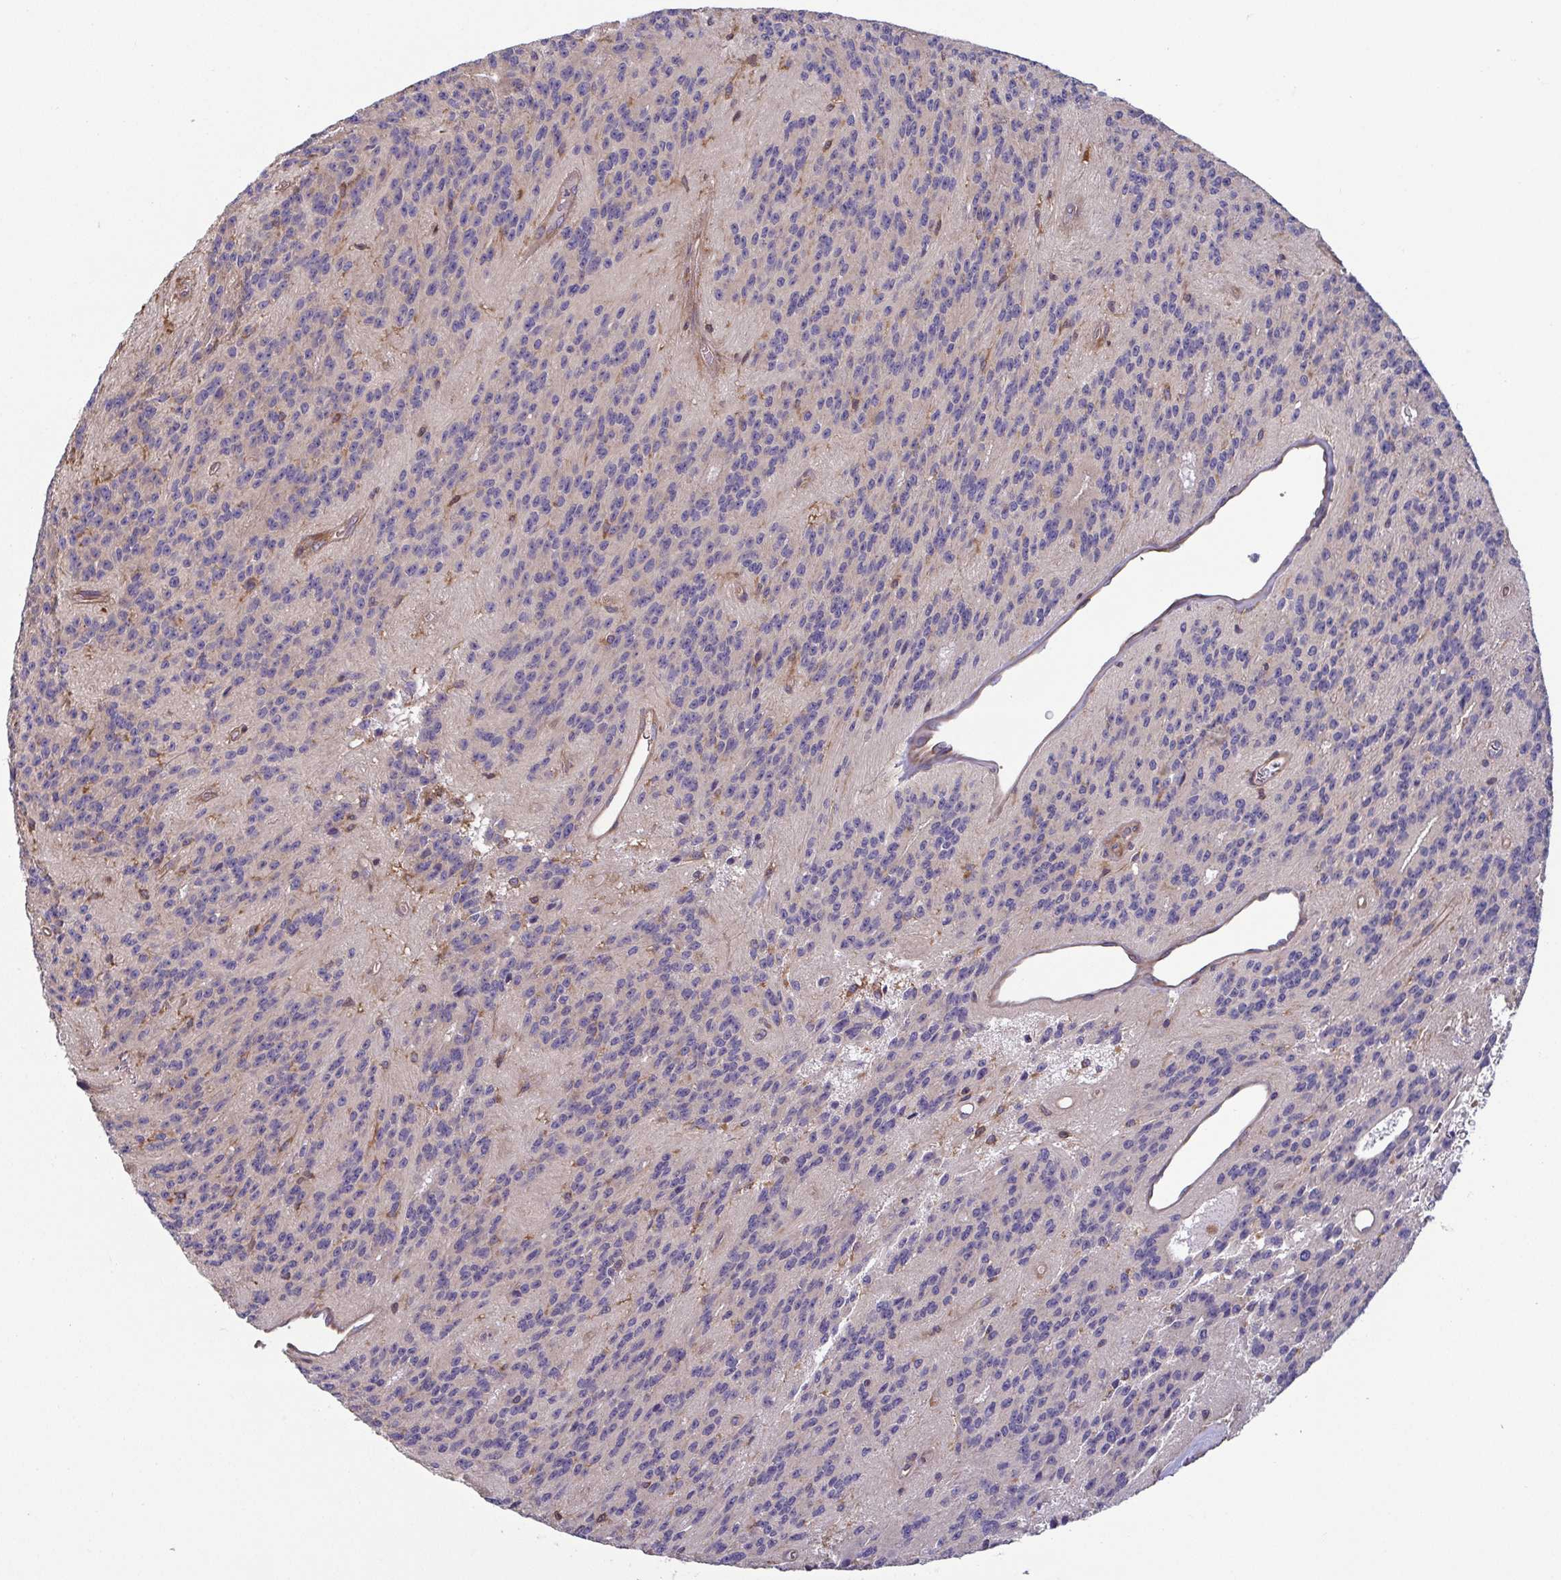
{"staining": {"intensity": "negative", "quantity": "none", "location": "none"}, "tissue": "glioma", "cell_type": "Tumor cells", "image_type": "cancer", "snomed": [{"axis": "morphology", "description": "Glioma, malignant, Low grade"}, {"axis": "topography", "description": "Brain"}], "caption": "A high-resolution histopathology image shows immunohistochemistry staining of glioma, which demonstrates no significant expression in tumor cells.", "gene": "LMF2", "patient": {"sex": "male", "age": 31}}